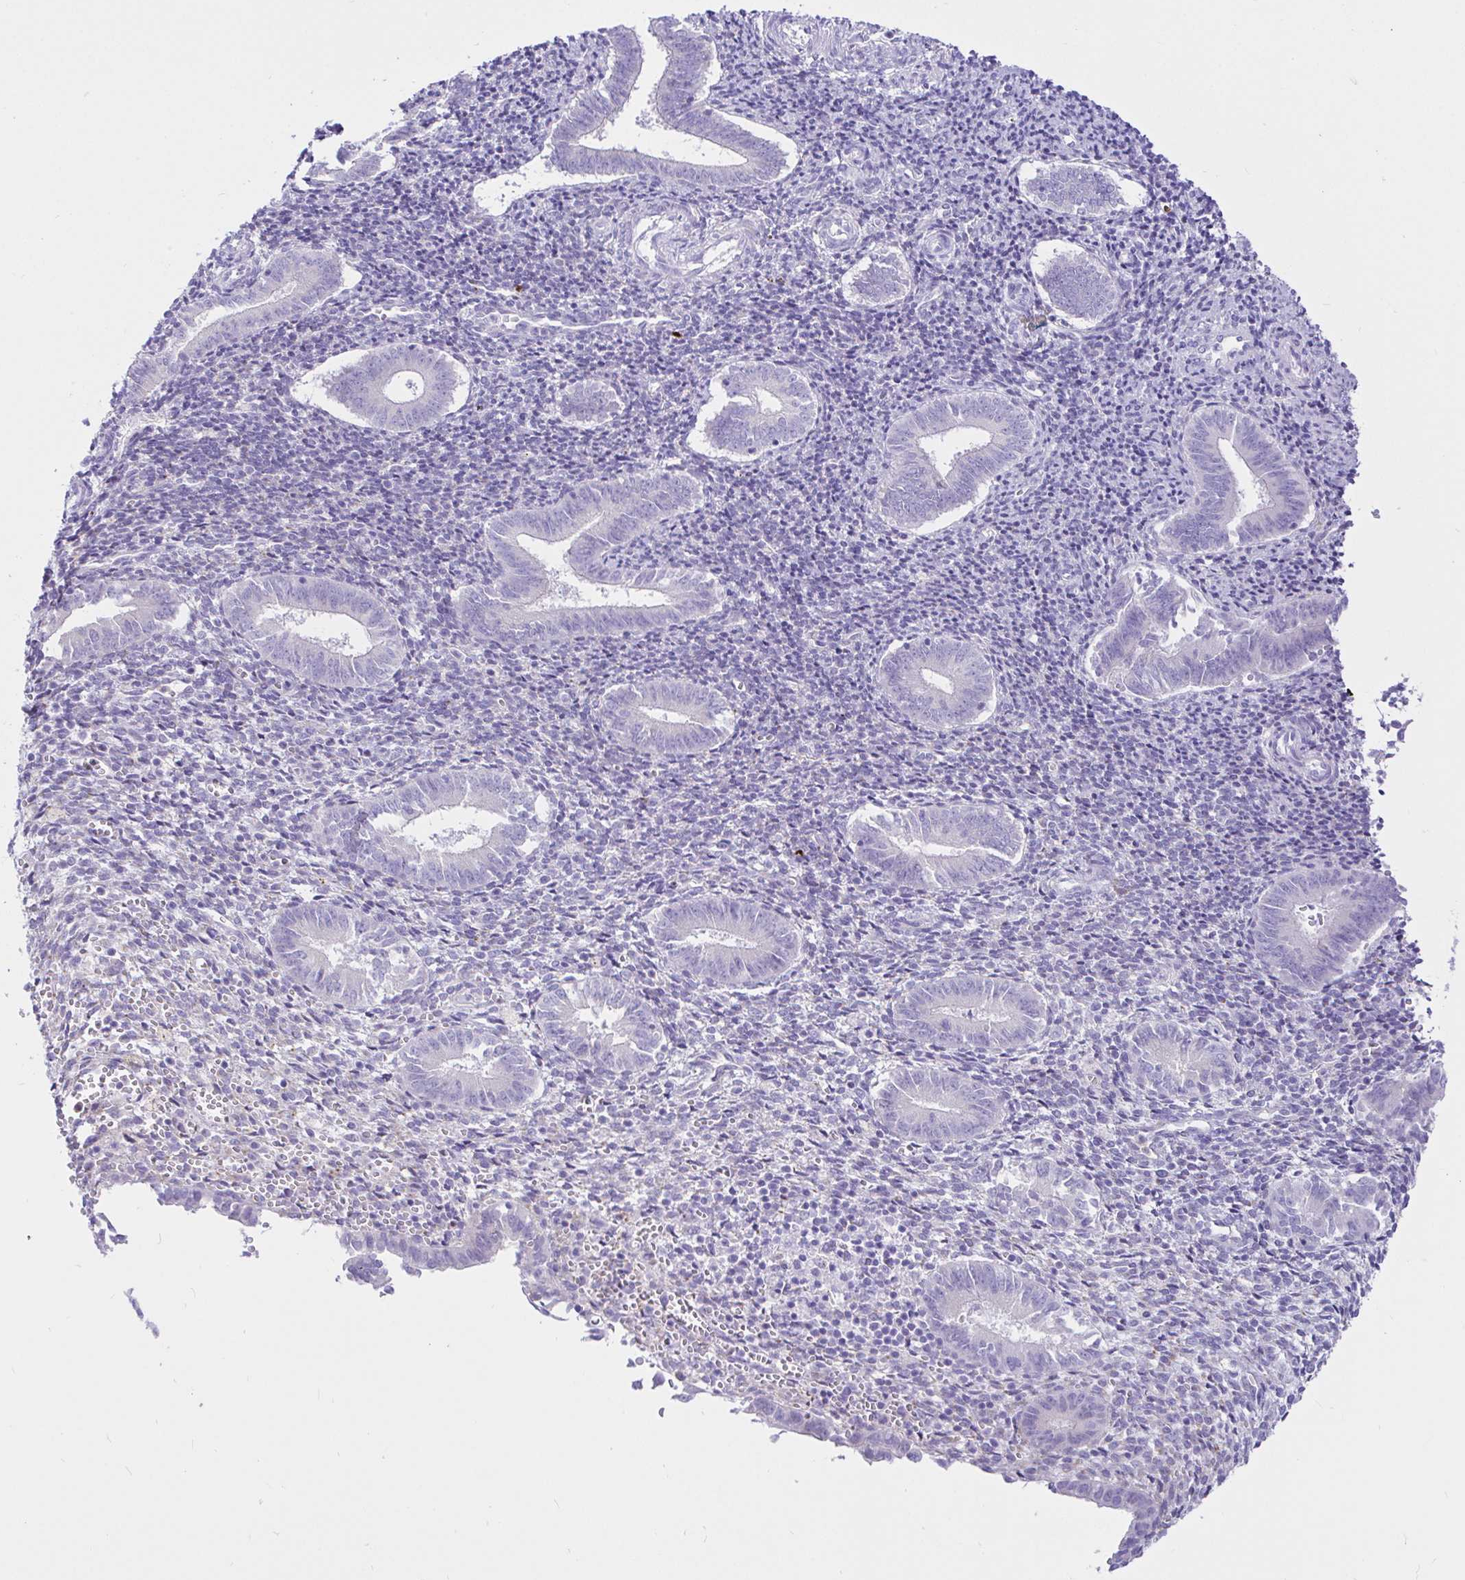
{"staining": {"intensity": "negative", "quantity": "none", "location": "none"}, "tissue": "endometrium", "cell_type": "Cells in endometrial stroma", "image_type": "normal", "snomed": [{"axis": "morphology", "description": "Normal tissue, NOS"}, {"axis": "topography", "description": "Endometrium"}], "caption": "Human endometrium stained for a protein using IHC reveals no staining in cells in endometrial stroma.", "gene": "CCDC62", "patient": {"sex": "female", "age": 25}}